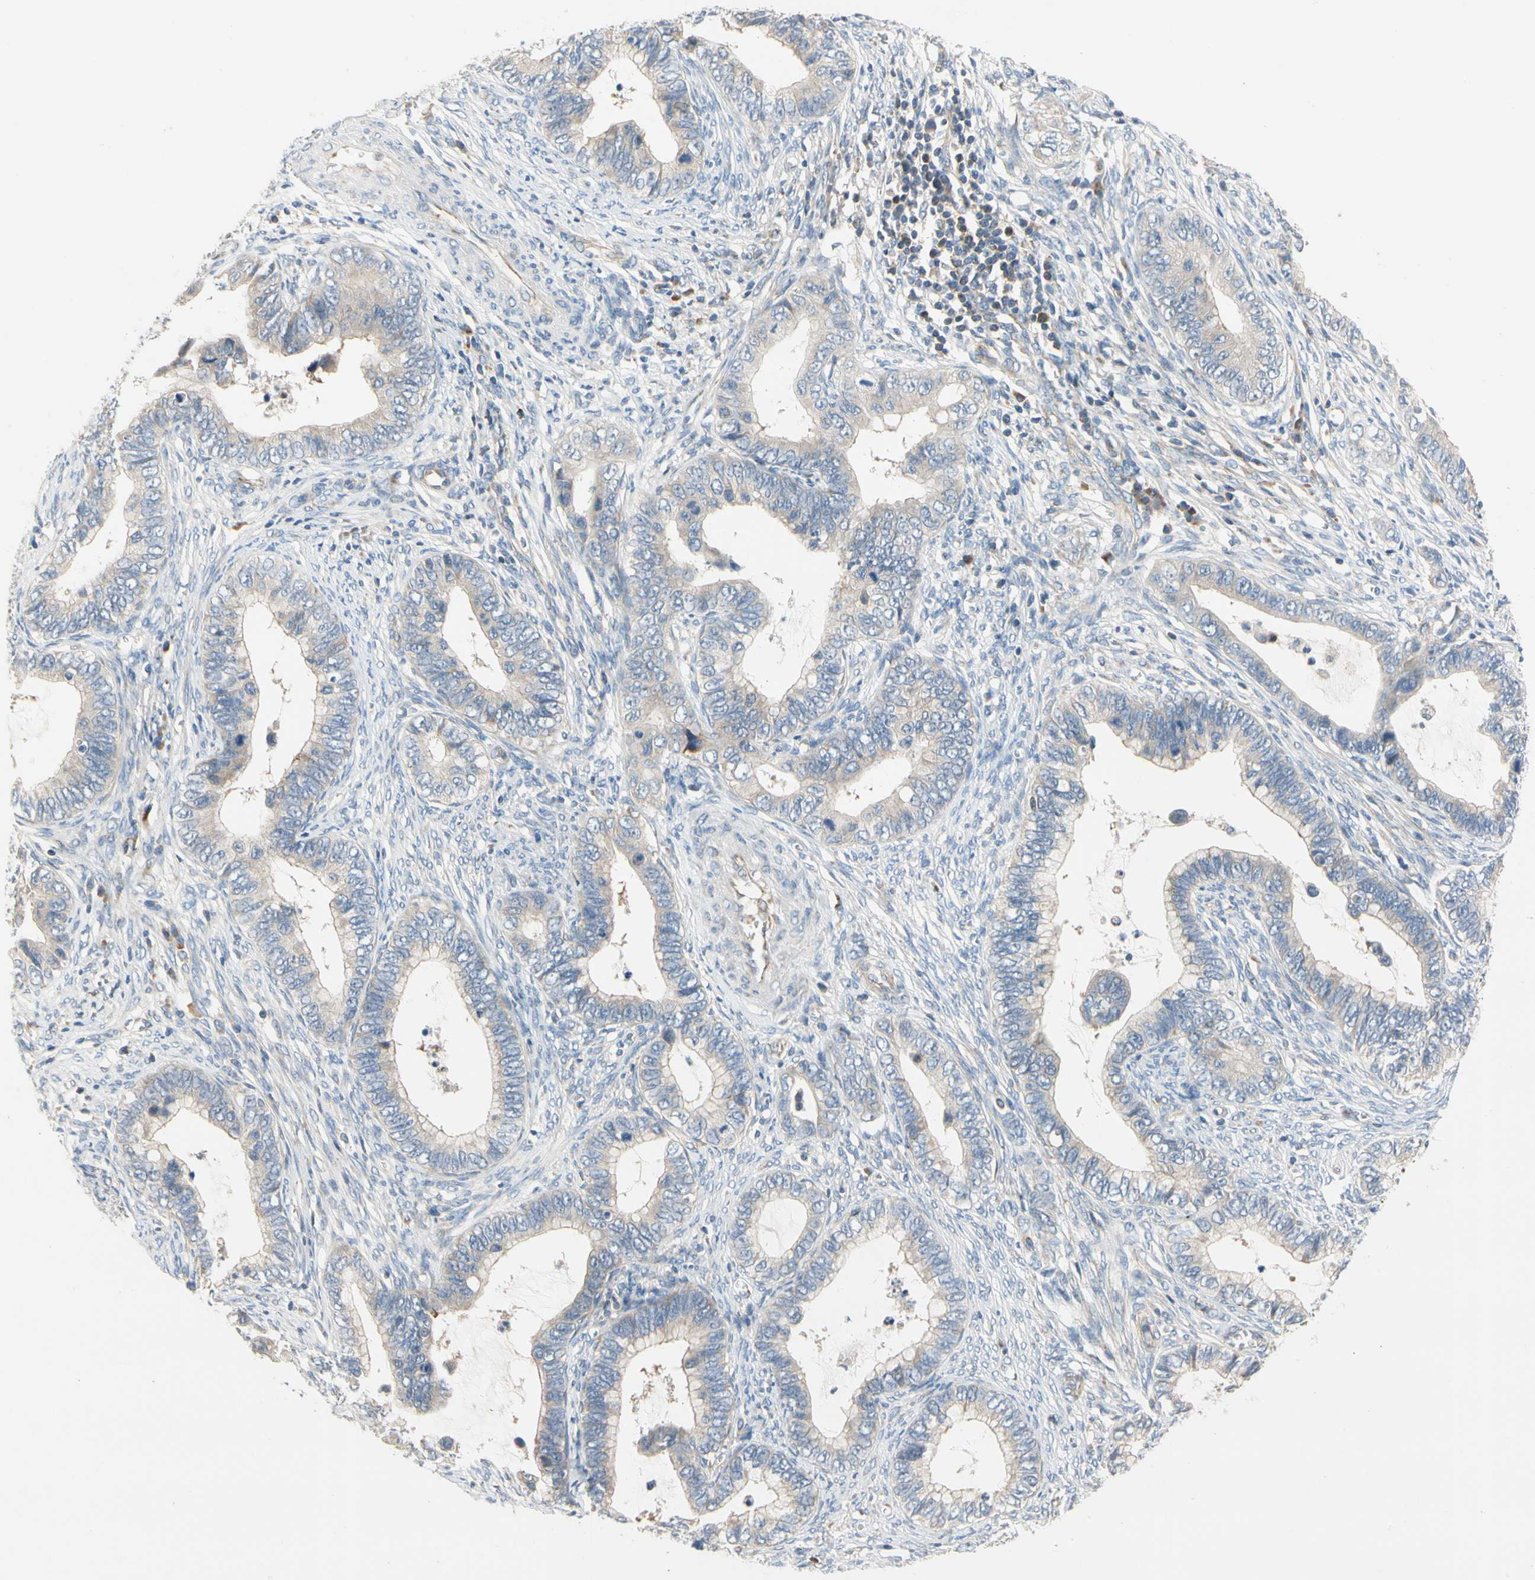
{"staining": {"intensity": "weak", "quantity": "25%-75%", "location": "cytoplasmic/membranous"}, "tissue": "cervical cancer", "cell_type": "Tumor cells", "image_type": "cancer", "snomed": [{"axis": "morphology", "description": "Adenocarcinoma, NOS"}, {"axis": "topography", "description": "Cervix"}], "caption": "Human cervical cancer (adenocarcinoma) stained with a brown dye exhibits weak cytoplasmic/membranous positive expression in approximately 25%-75% of tumor cells.", "gene": "KLHDC8B", "patient": {"sex": "female", "age": 44}}